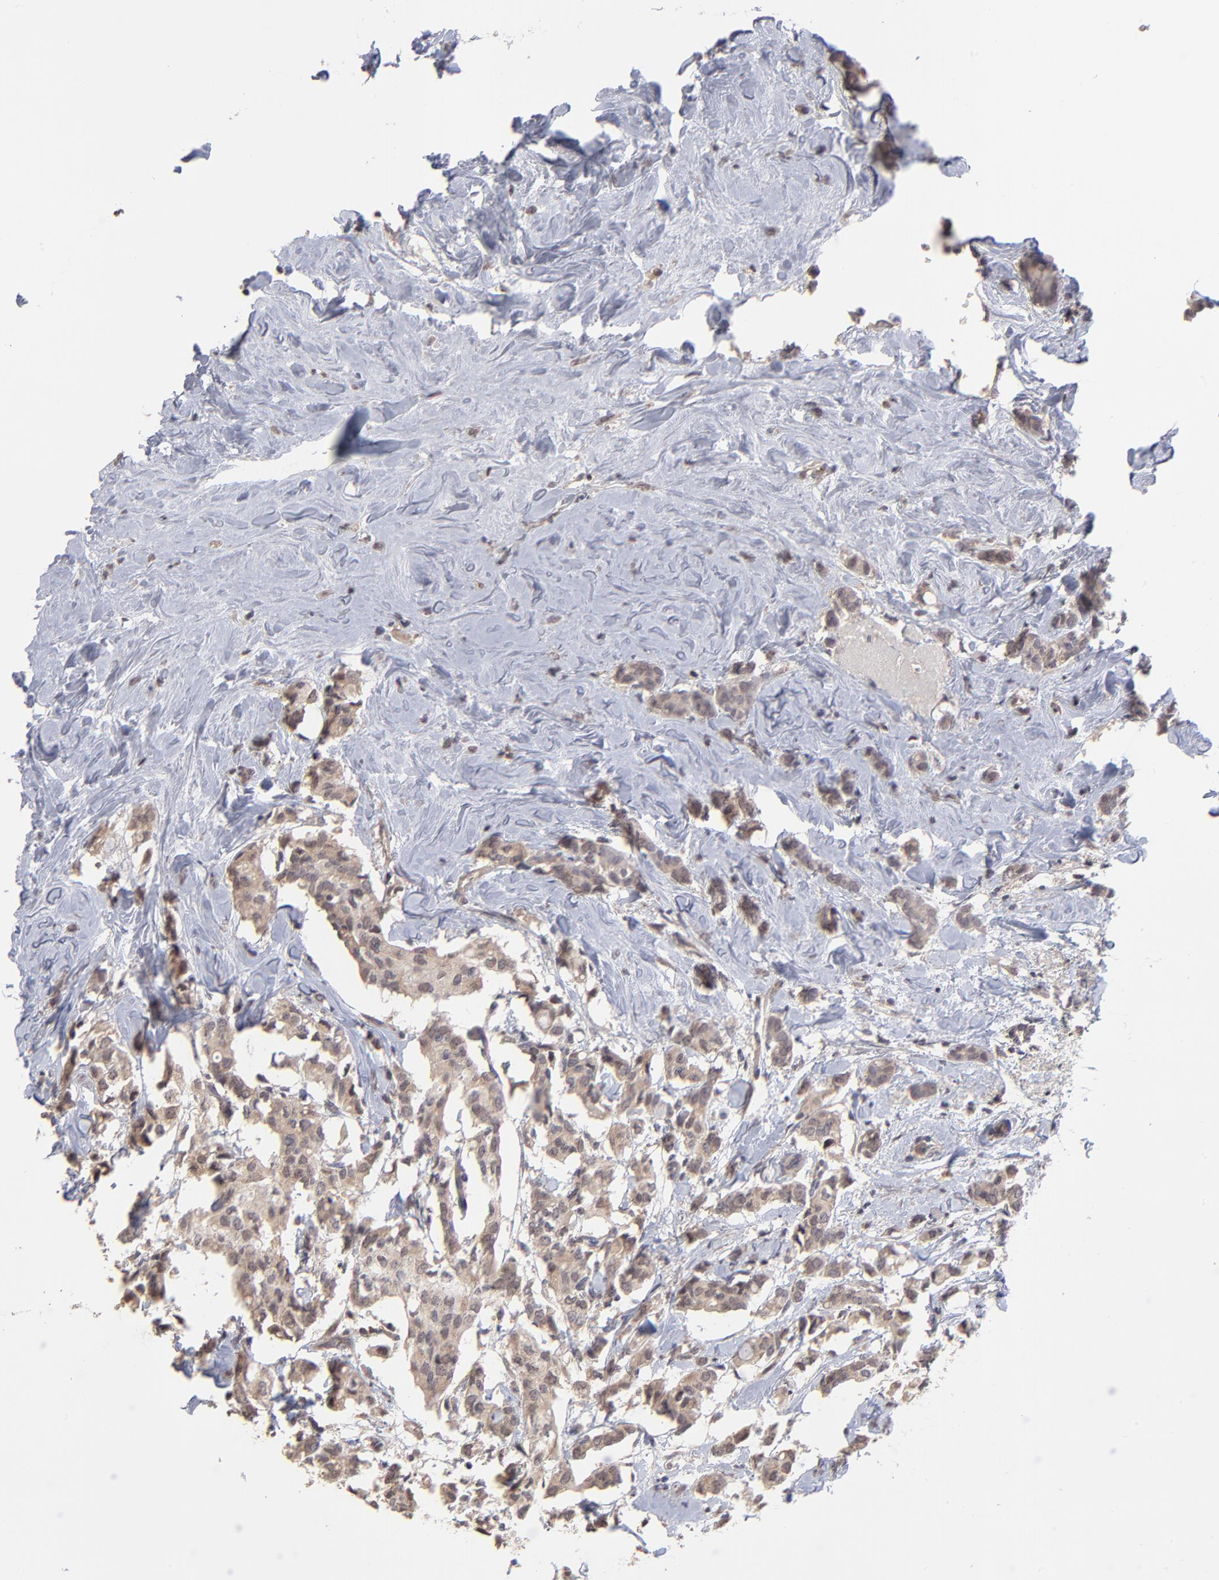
{"staining": {"intensity": "weak", "quantity": ">75%", "location": "cytoplasmic/membranous"}, "tissue": "breast cancer", "cell_type": "Tumor cells", "image_type": "cancer", "snomed": [{"axis": "morphology", "description": "Duct carcinoma"}, {"axis": "topography", "description": "Breast"}], "caption": "A brown stain highlights weak cytoplasmic/membranous expression of a protein in human invasive ductal carcinoma (breast) tumor cells.", "gene": "CHL1", "patient": {"sex": "female", "age": 84}}